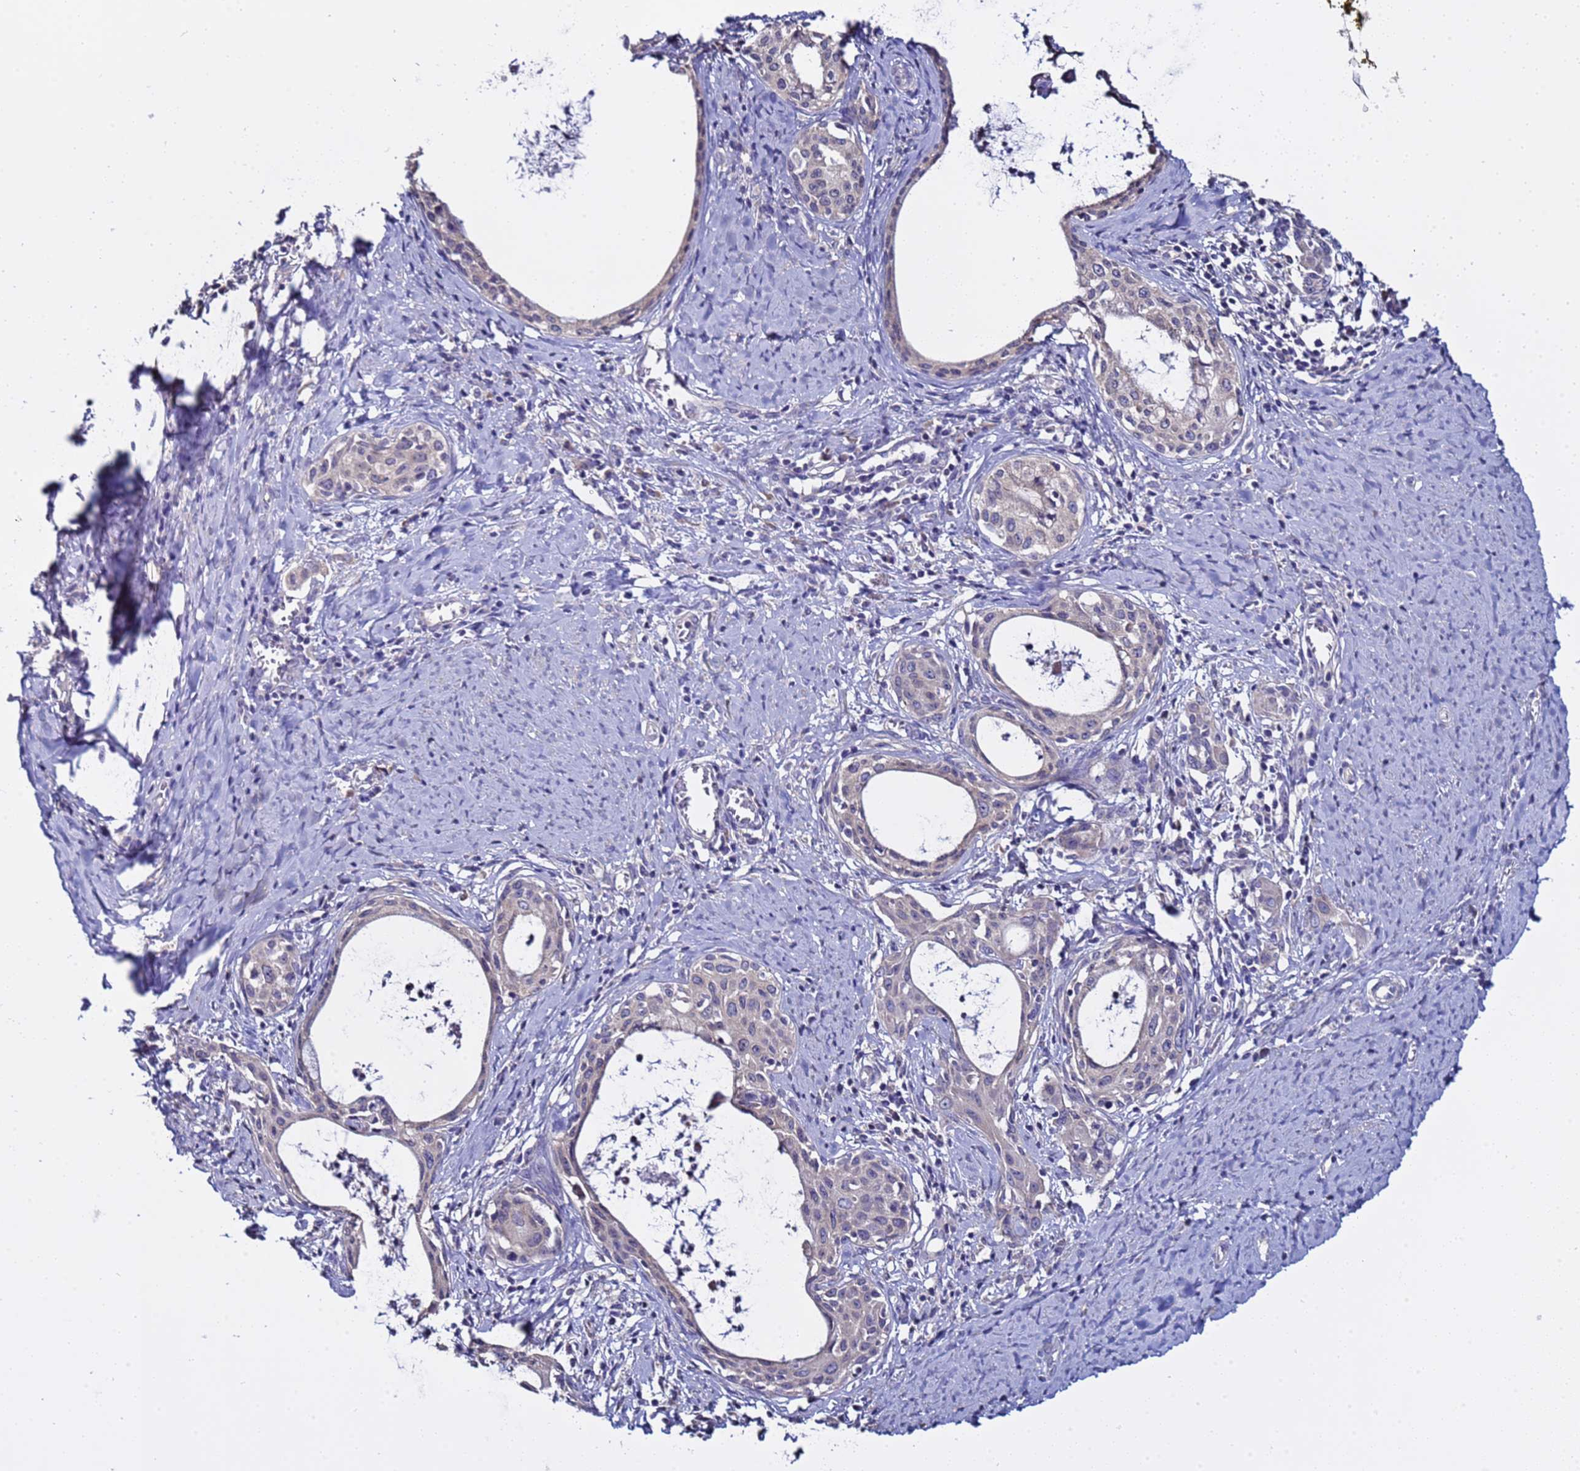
{"staining": {"intensity": "negative", "quantity": "none", "location": "none"}, "tissue": "cervical cancer", "cell_type": "Tumor cells", "image_type": "cancer", "snomed": [{"axis": "morphology", "description": "Squamous cell carcinoma, NOS"}, {"axis": "morphology", "description": "Adenocarcinoma, NOS"}, {"axis": "topography", "description": "Cervix"}], "caption": "This histopathology image is of adenocarcinoma (cervical) stained with immunohistochemistry (IHC) to label a protein in brown with the nuclei are counter-stained blue. There is no expression in tumor cells.", "gene": "ELMOD2", "patient": {"sex": "female", "age": 52}}